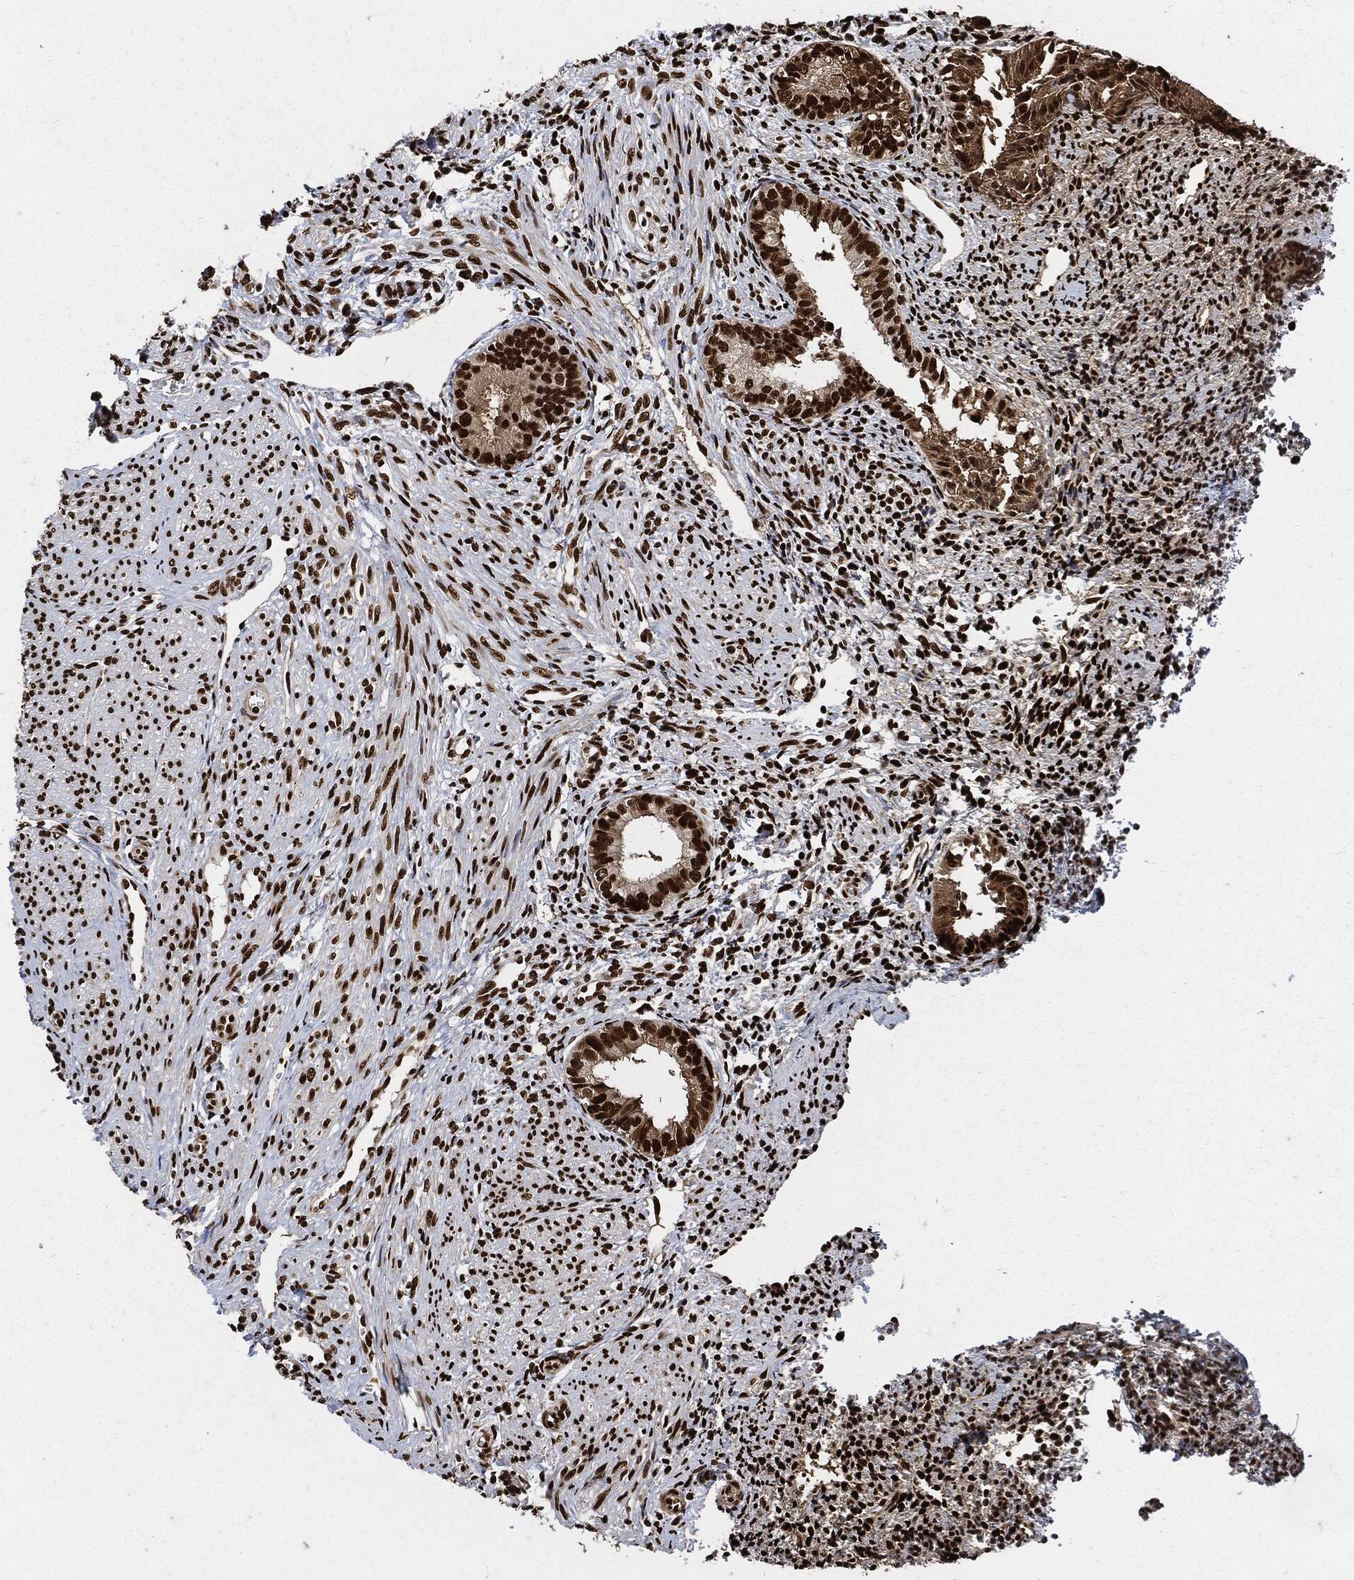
{"staining": {"intensity": "strong", "quantity": ">75%", "location": "nuclear"}, "tissue": "endometrium", "cell_type": "Cells in endometrial stroma", "image_type": "normal", "snomed": [{"axis": "morphology", "description": "Normal tissue, NOS"}, {"axis": "topography", "description": "Endometrium"}], "caption": "Endometrium stained with IHC exhibits strong nuclear expression in about >75% of cells in endometrial stroma. The protein is shown in brown color, while the nuclei are stained blue.", "gene": "RECQL", "patient": {"sex": "female", "age": 47}}